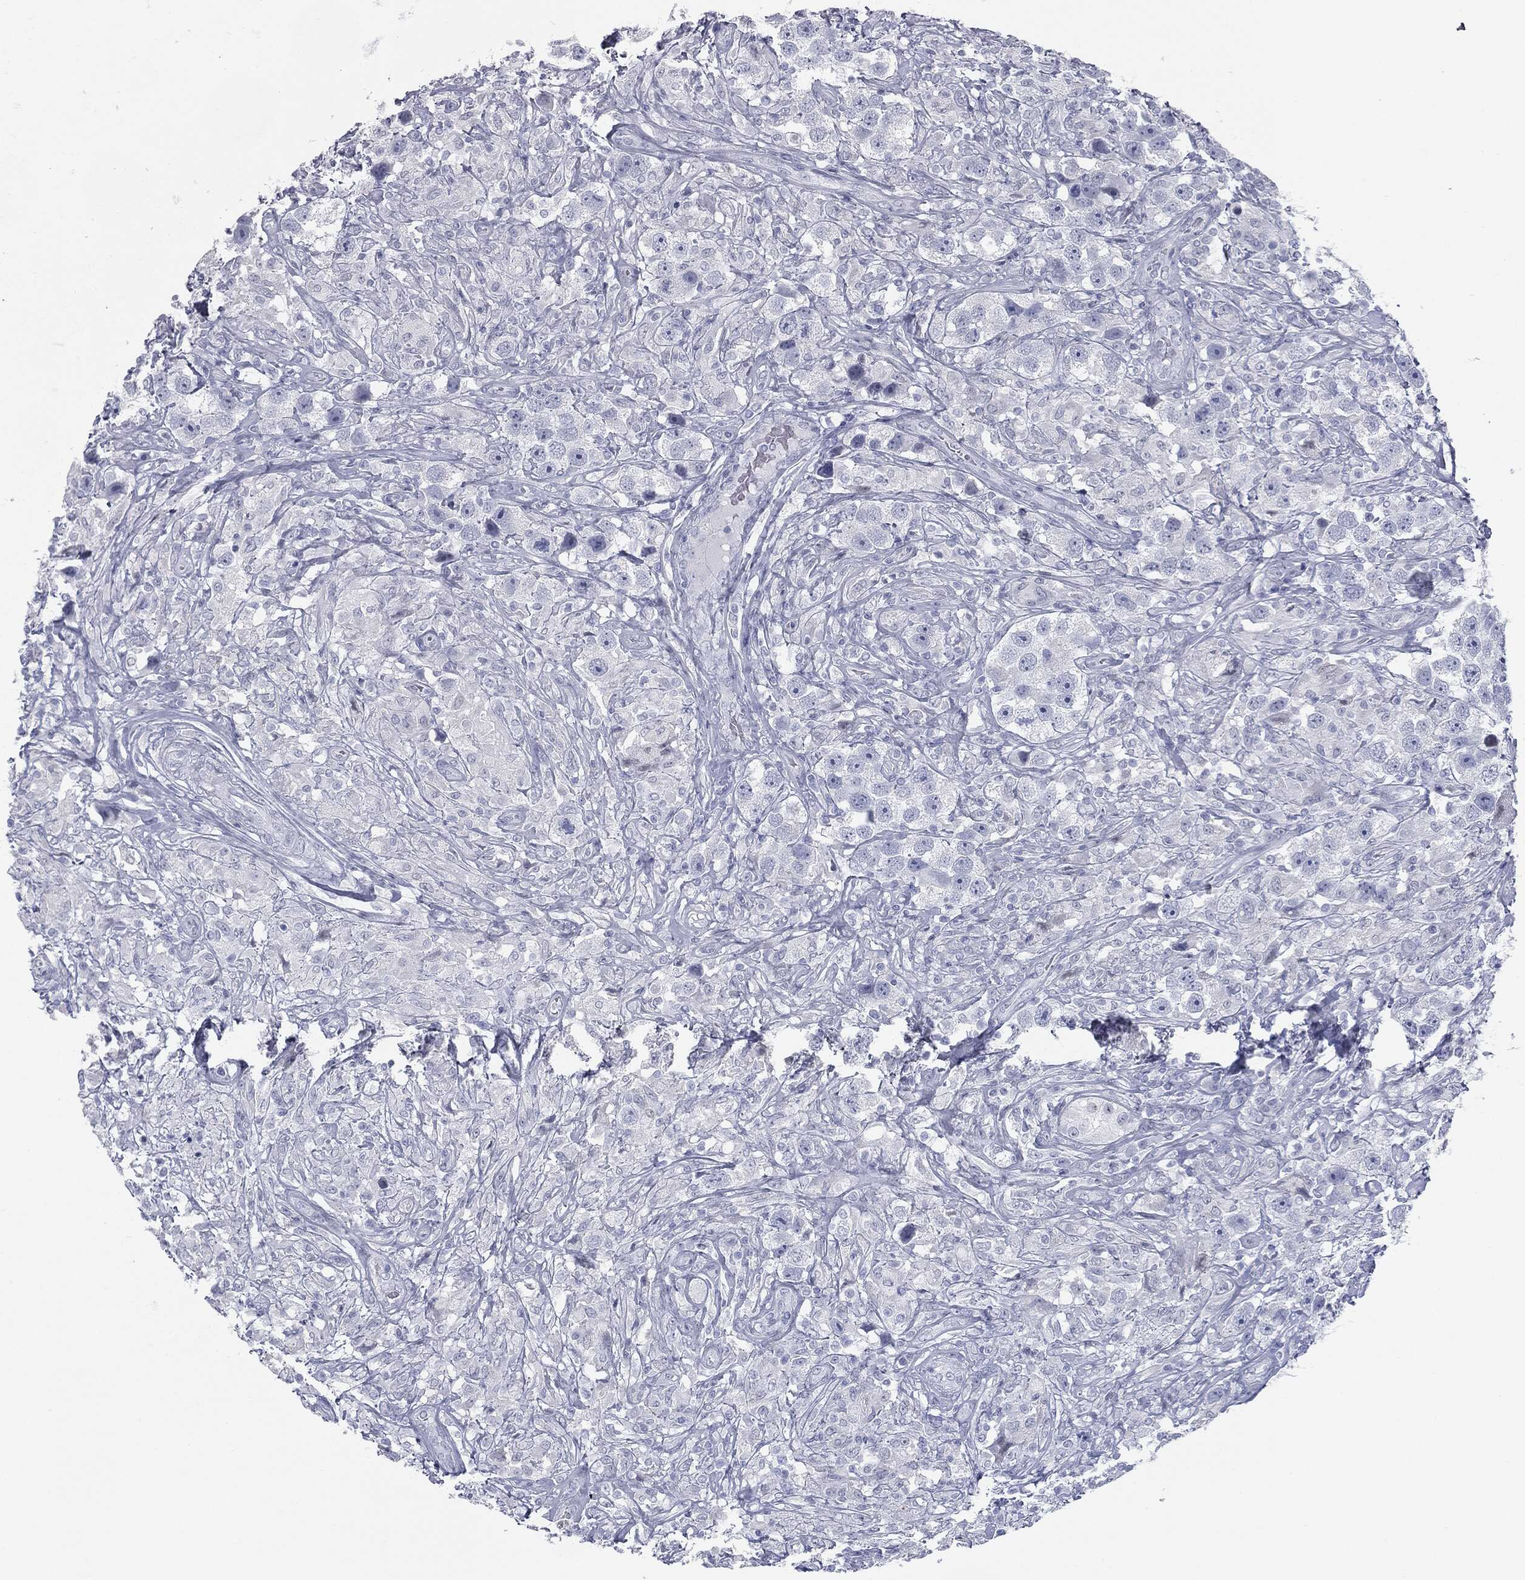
{"staining": {"intensity": "negative", "quantity": "none", "location": "none"}, "tissue": "testis cancer", "cell_type": "Tumor cells", "image_type": "cancer", "snomed": [{"axis": "morphology", "description": "Seminoma, NOS"}, {"axis": "topography", "description": "Testis"}], "caption": "Tumor cells show no significant positivity in testis seminoma.", "gene": "TPO", "patient": {"sex": "male", "age": 49}}